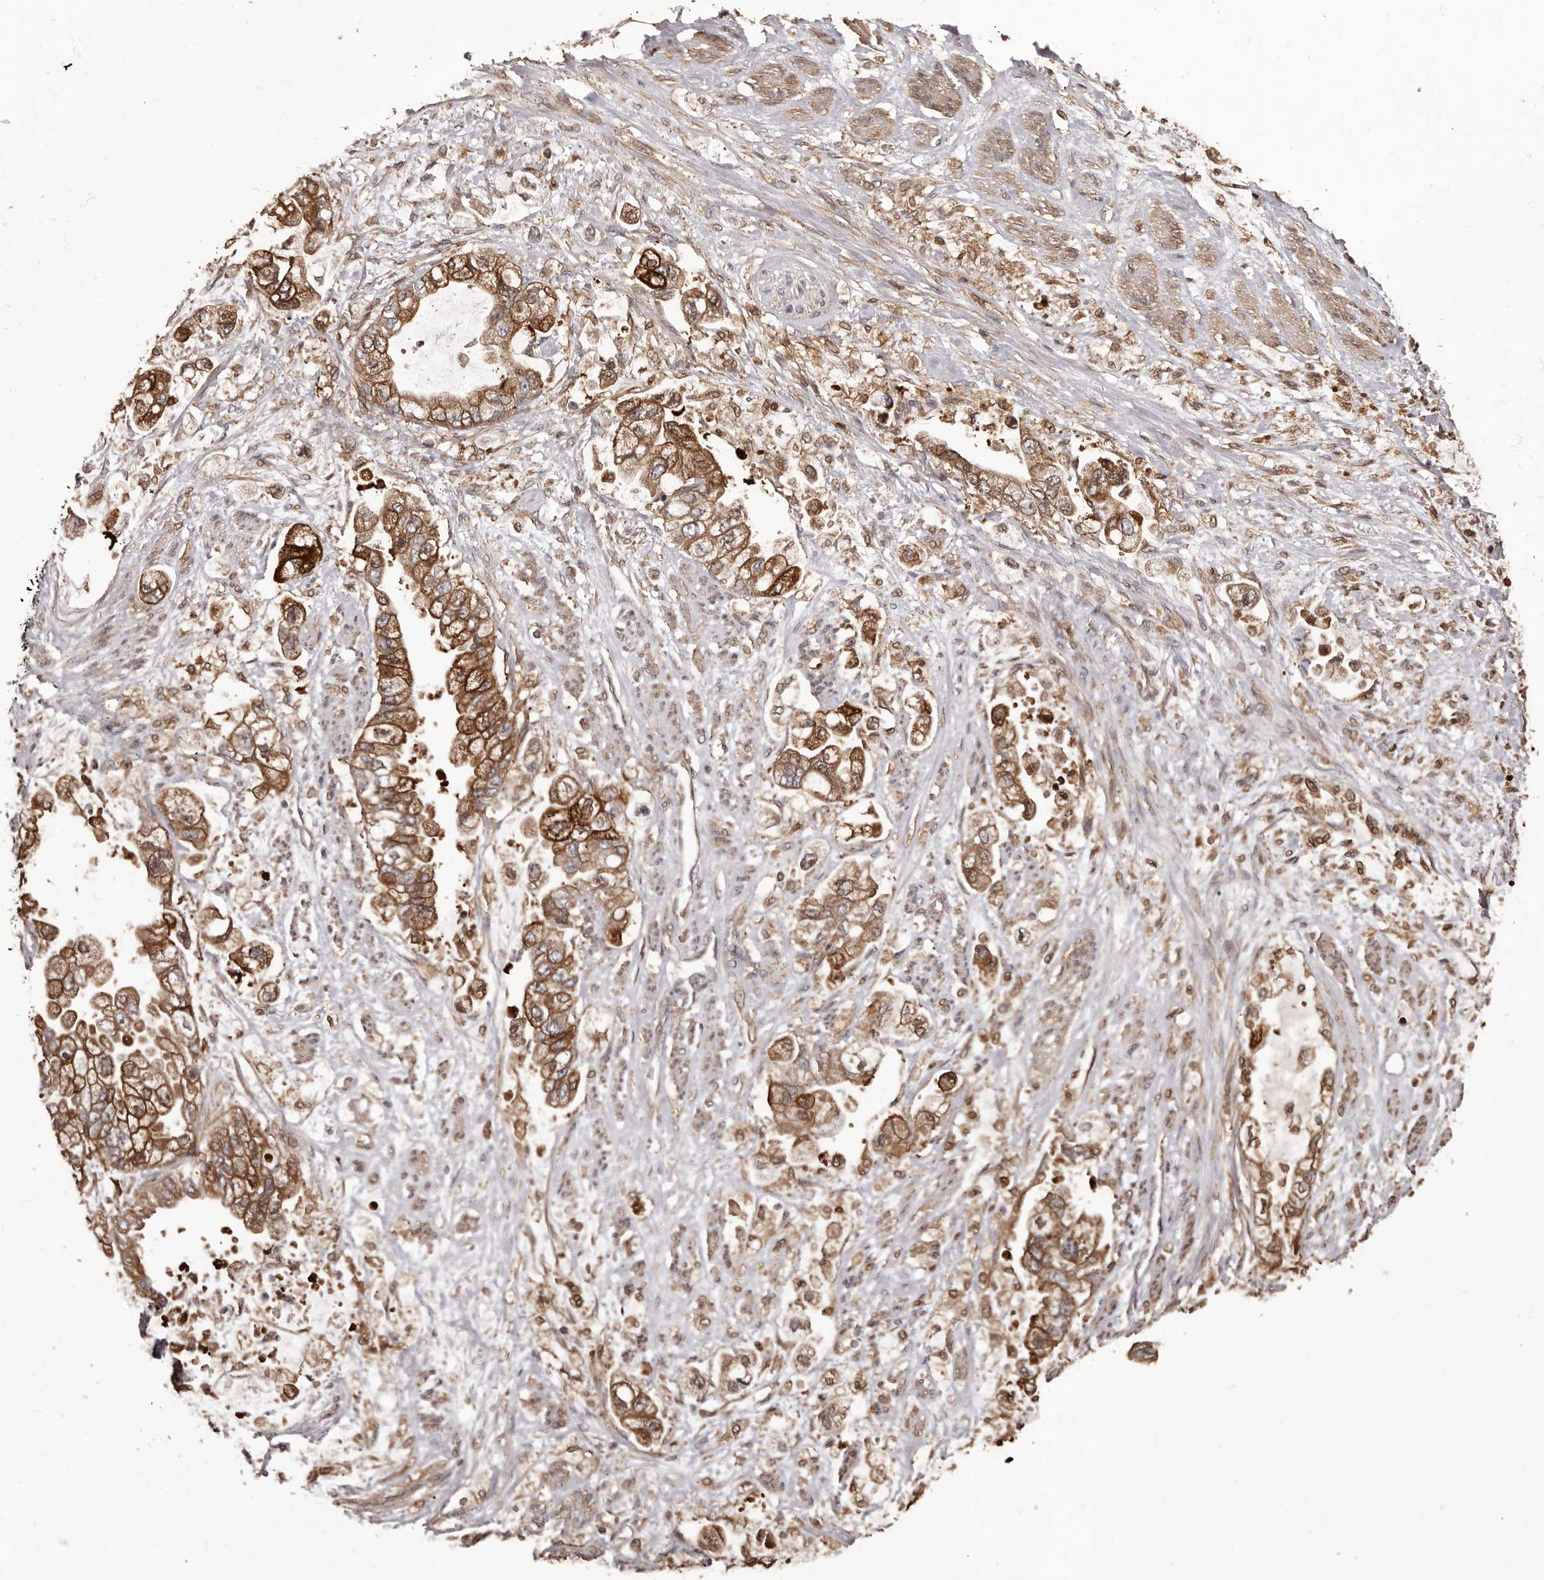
{"staining": {"intensity": "strong", "quantity": ">75%", "location": "cytoplasmic/membranous"}, "tissue": "stomach cancer", "cell_type": "Tumor cells", "image_type": "cancer", "snomed": [{"axis": "morphology", "description": "Adenocarcinoma, NOS"}, {"axis": "topography", "description": "Stomach"}], "caption": "Strong cytoplasmic/membranous protein expression is appreciated in approximately >75% of tumor cells in adenocarcinoma (stomach).", "gene": "ZCCHC7", "patient": {"sex": "male", "age": 62}}